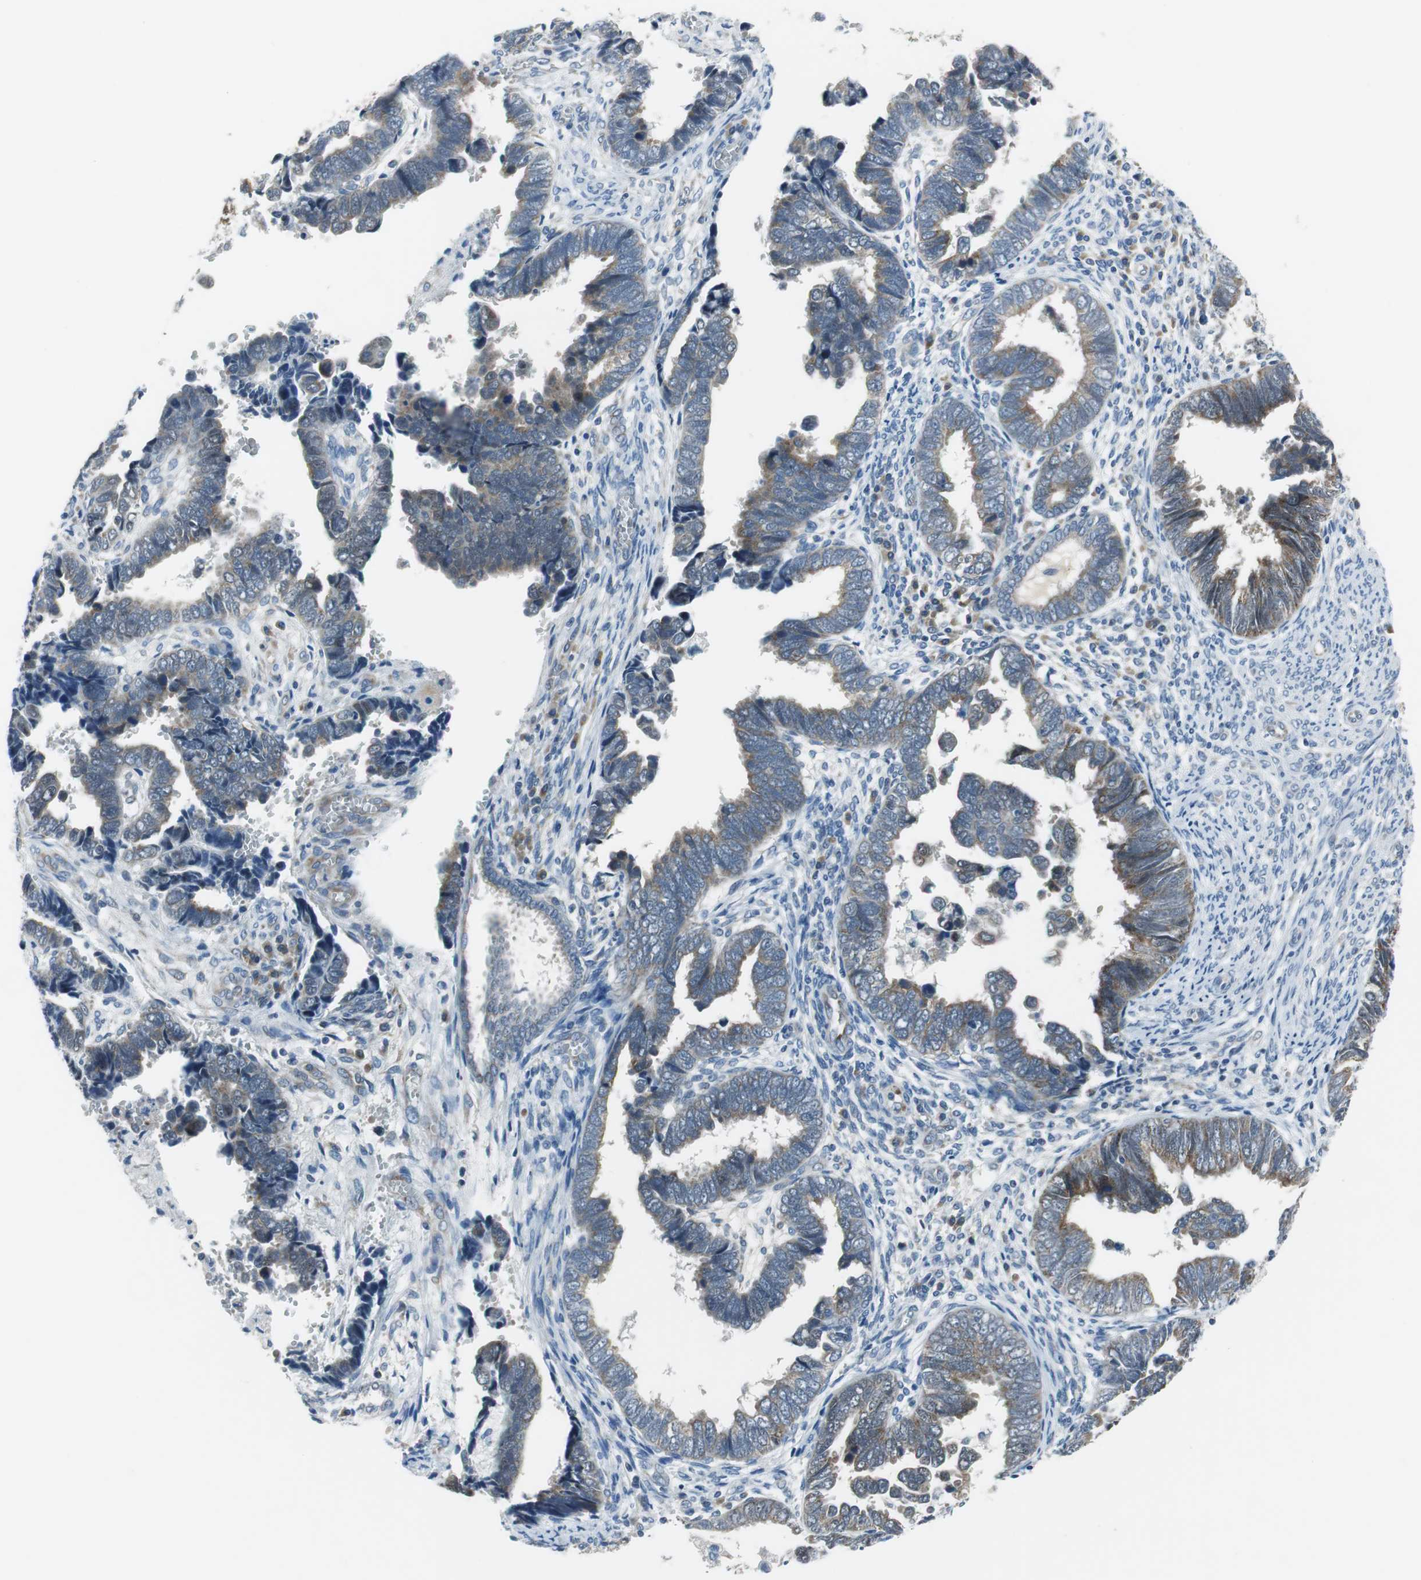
{"staining": {"intensity": "moderate", "quantity": ">75%", "location": "cytoplasmic/membranous"}, "tissue": "endometrial cancer", "cell_type": "Tumor cells", "image_type": "cancer", "snomed": [{"axis": "morphology", "description": "Adenocarcinoma, NOS"}, {"axis": "topography", "description": "Endometrium"}], "caption": "Immunohistochemical staining of human endometrial cancer exhibits medium levels of moderate cytoplasmic/membranous protein staining in about >75% of tumor cells. (DAB IHC, brown staining for protein, blue staining for nuclei).", "gene": "PLAA", "patient": {"sex": "female", "age": 75}}